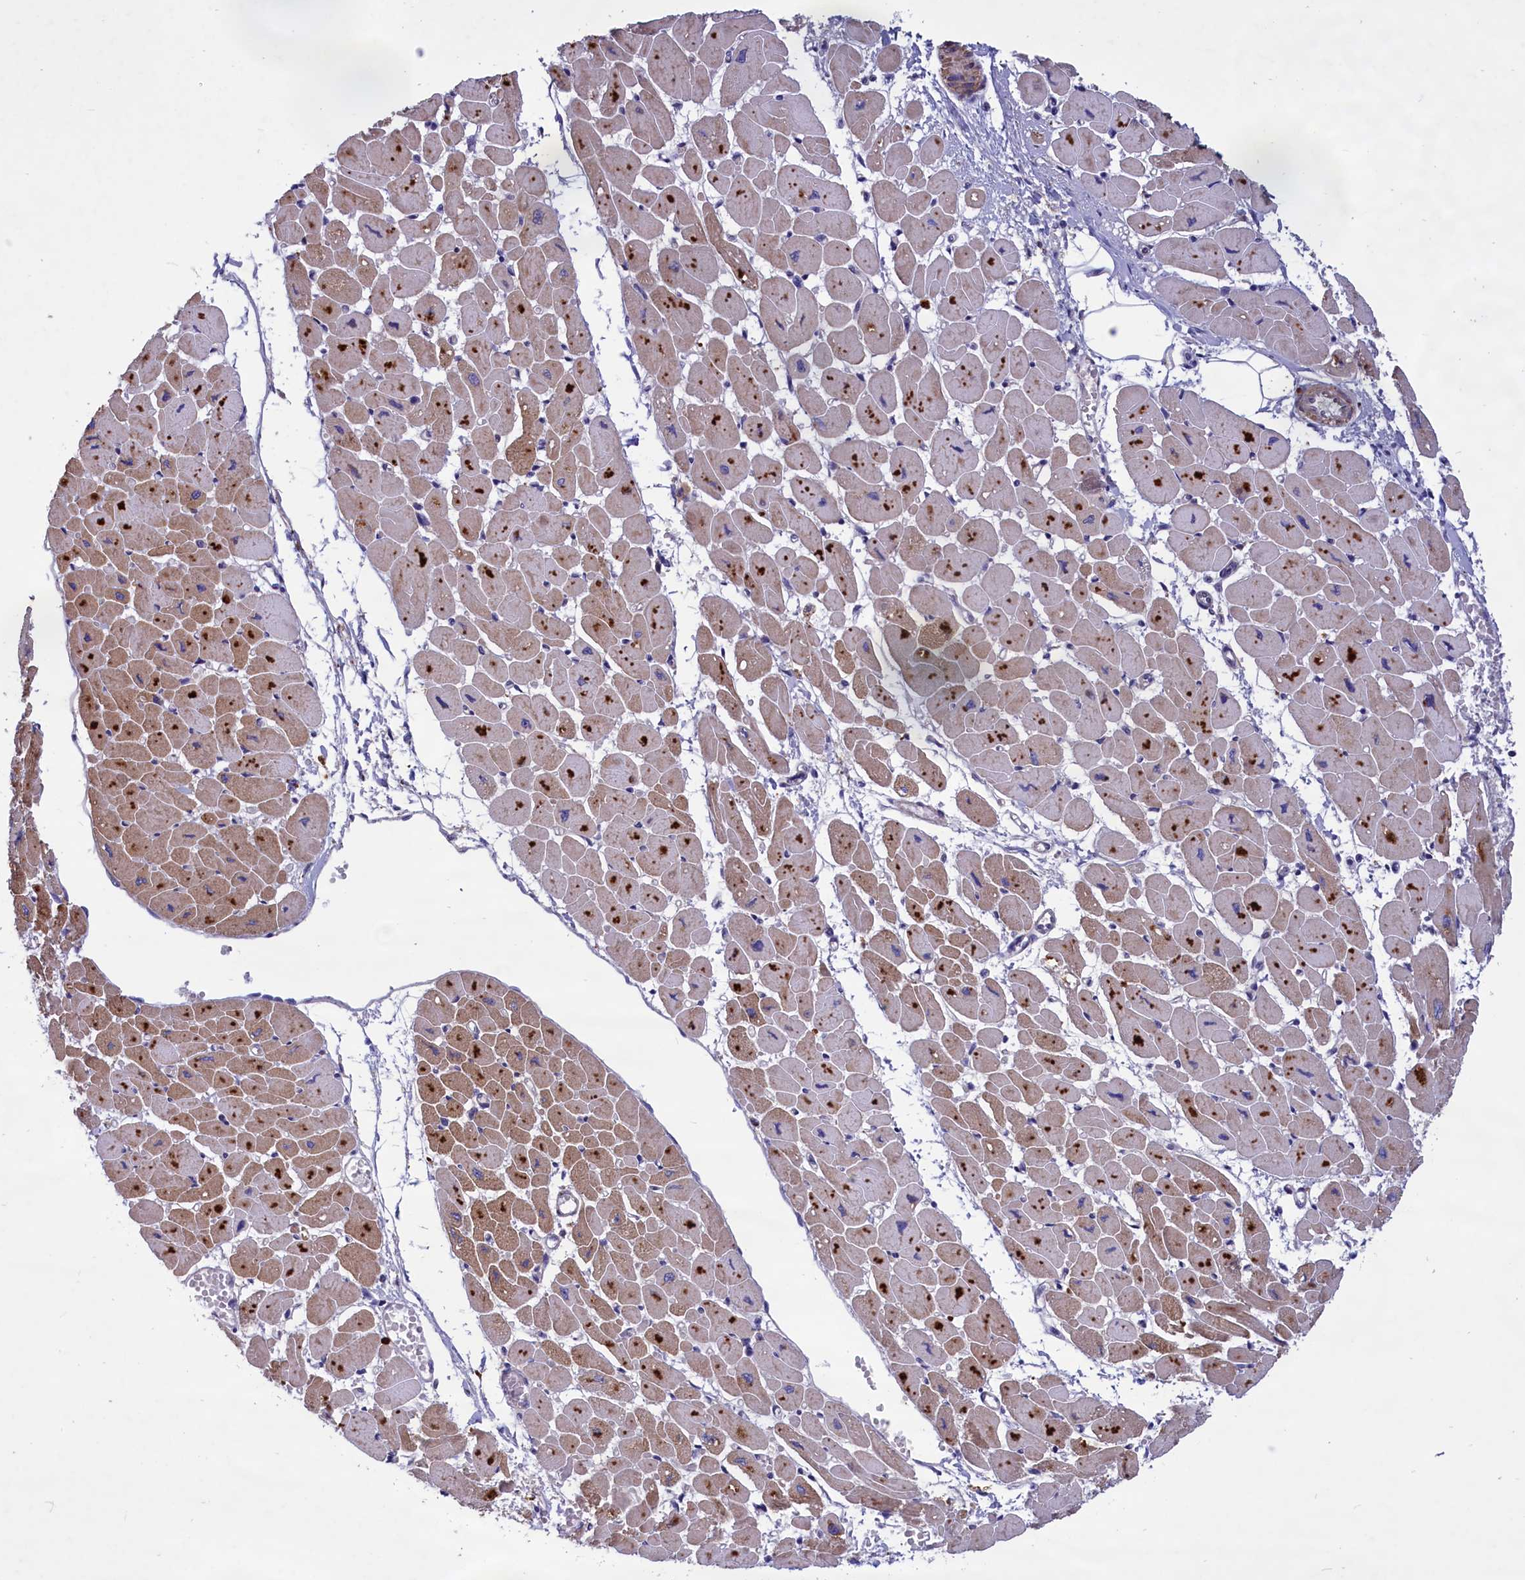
{"staining": {"intensity": "moderate", "quantity": ">75%", "location": "cytoplasmic/membranous"}, "tissue": "heart muscle", "cell_type": "Cardiomyocytes", "image_type": "normal", "snomed": [{"axis": "morphology", "description": "Normal tissue, NOS"}, {"axis": "topography", "description": "Heart"}], "caption": "DAB (3,3'-diaminobenzidine) immunohistochemical staining of unremarkable heart muscle shows moderate cytoplasmic/membranous protein expression in about >75% of cardiomyocytes. Using DAB (brown) and hematoxylin (blue) stains, captured at high magnification using brightfield microscopy.", "gene": "AMDHD2", "patient": {"sex": "female", "age": 54}}